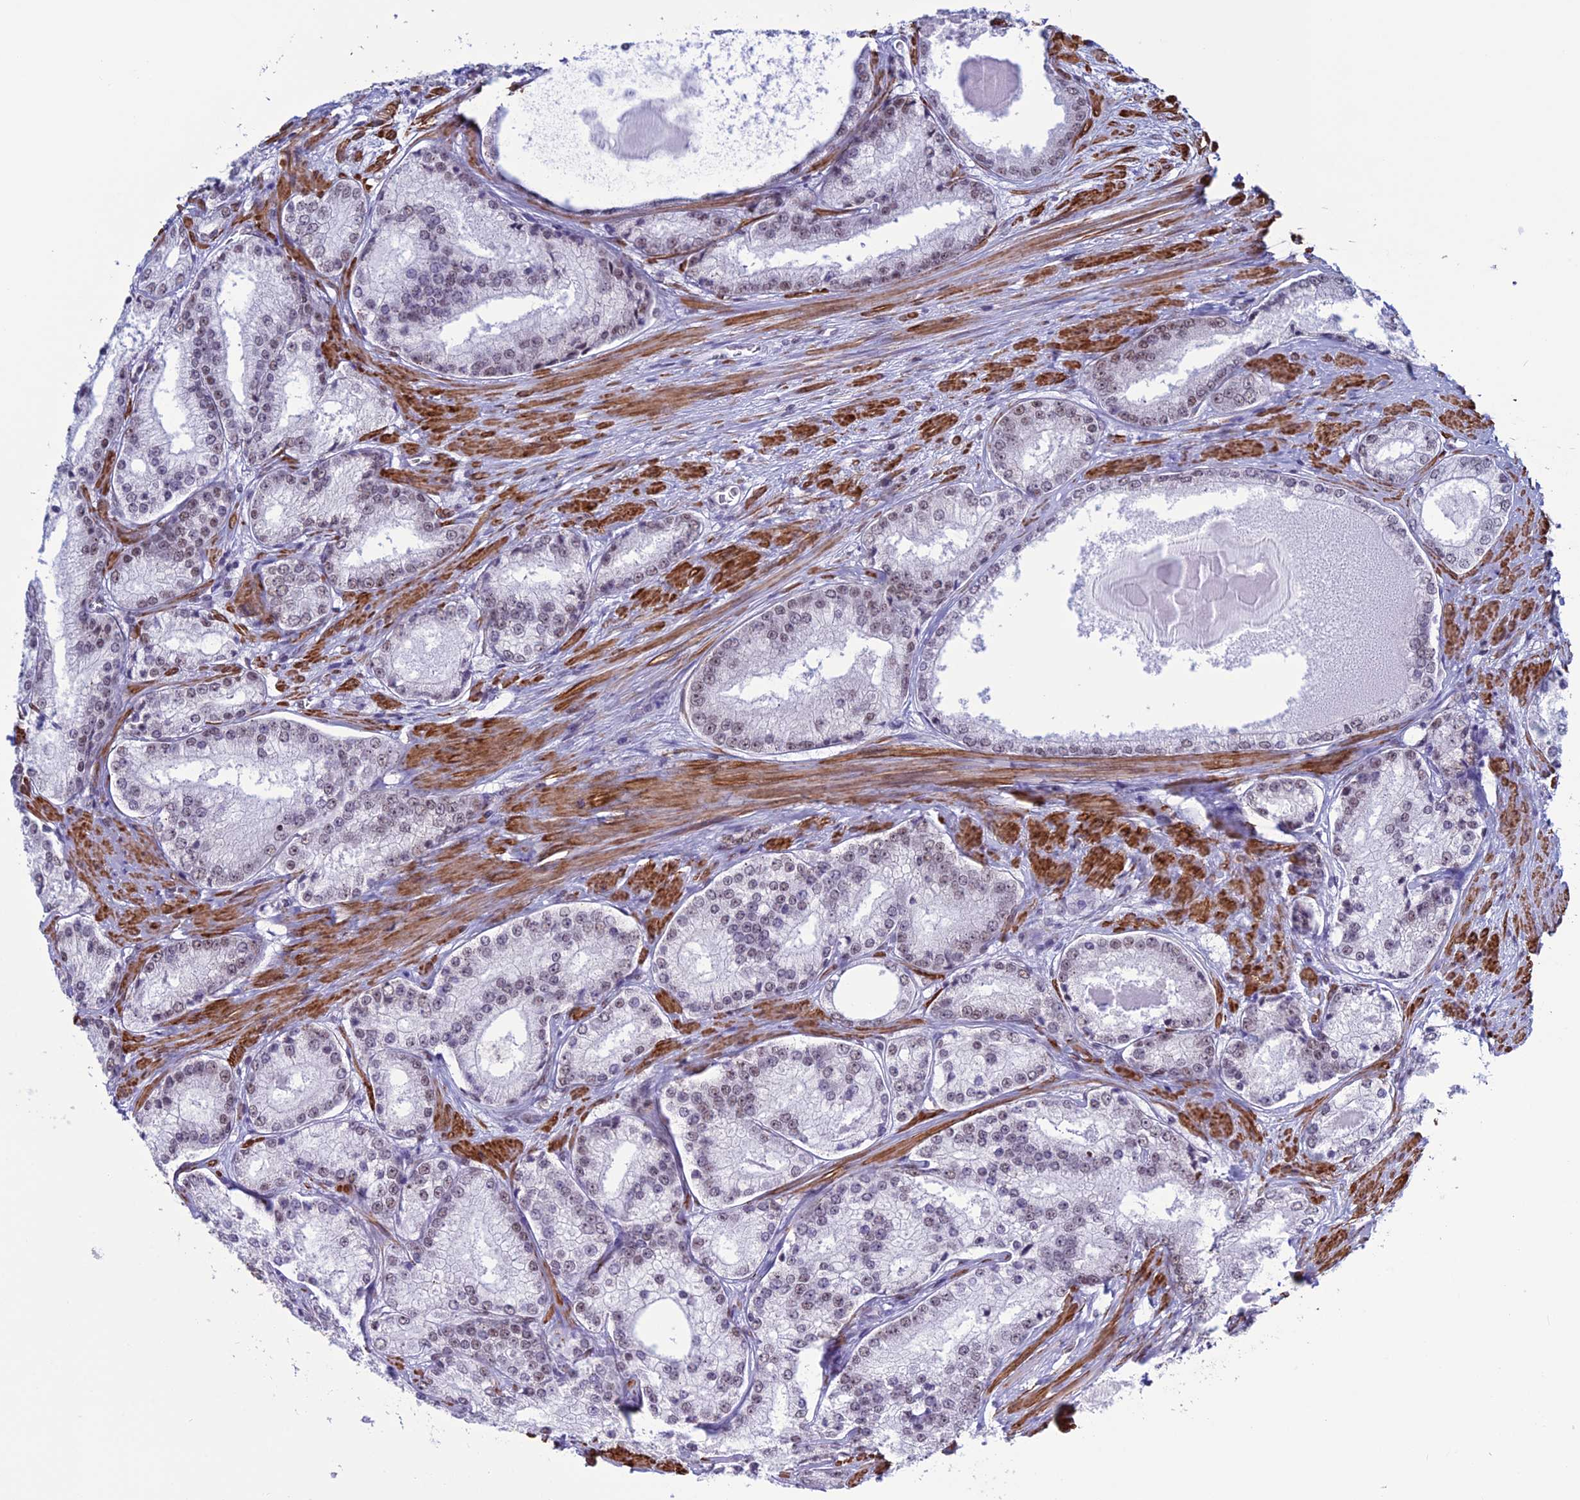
{"staining": {"intensity": "weak", "quantity": "<25%", "location": "nuclear"}, "tissue": "prostate cancer", "cell_type": "Tumor cells", "image_type": "cancer", "snomed": [{"axis": "morphology", "description": "Adenocarcinoma, Low grade"}, {"axis": "topography", "description": "Prostate"}], "caption": "An immunohistochemistry micrograph of prostate cancer (adenocarcinoma (low-grade)) is shown. There is no staining in tumor cells of prostate cancer (adenocarcinoma (low-grade)).", "gene": "U2AF1", "patient": {"sex": "male", "age": 68}}